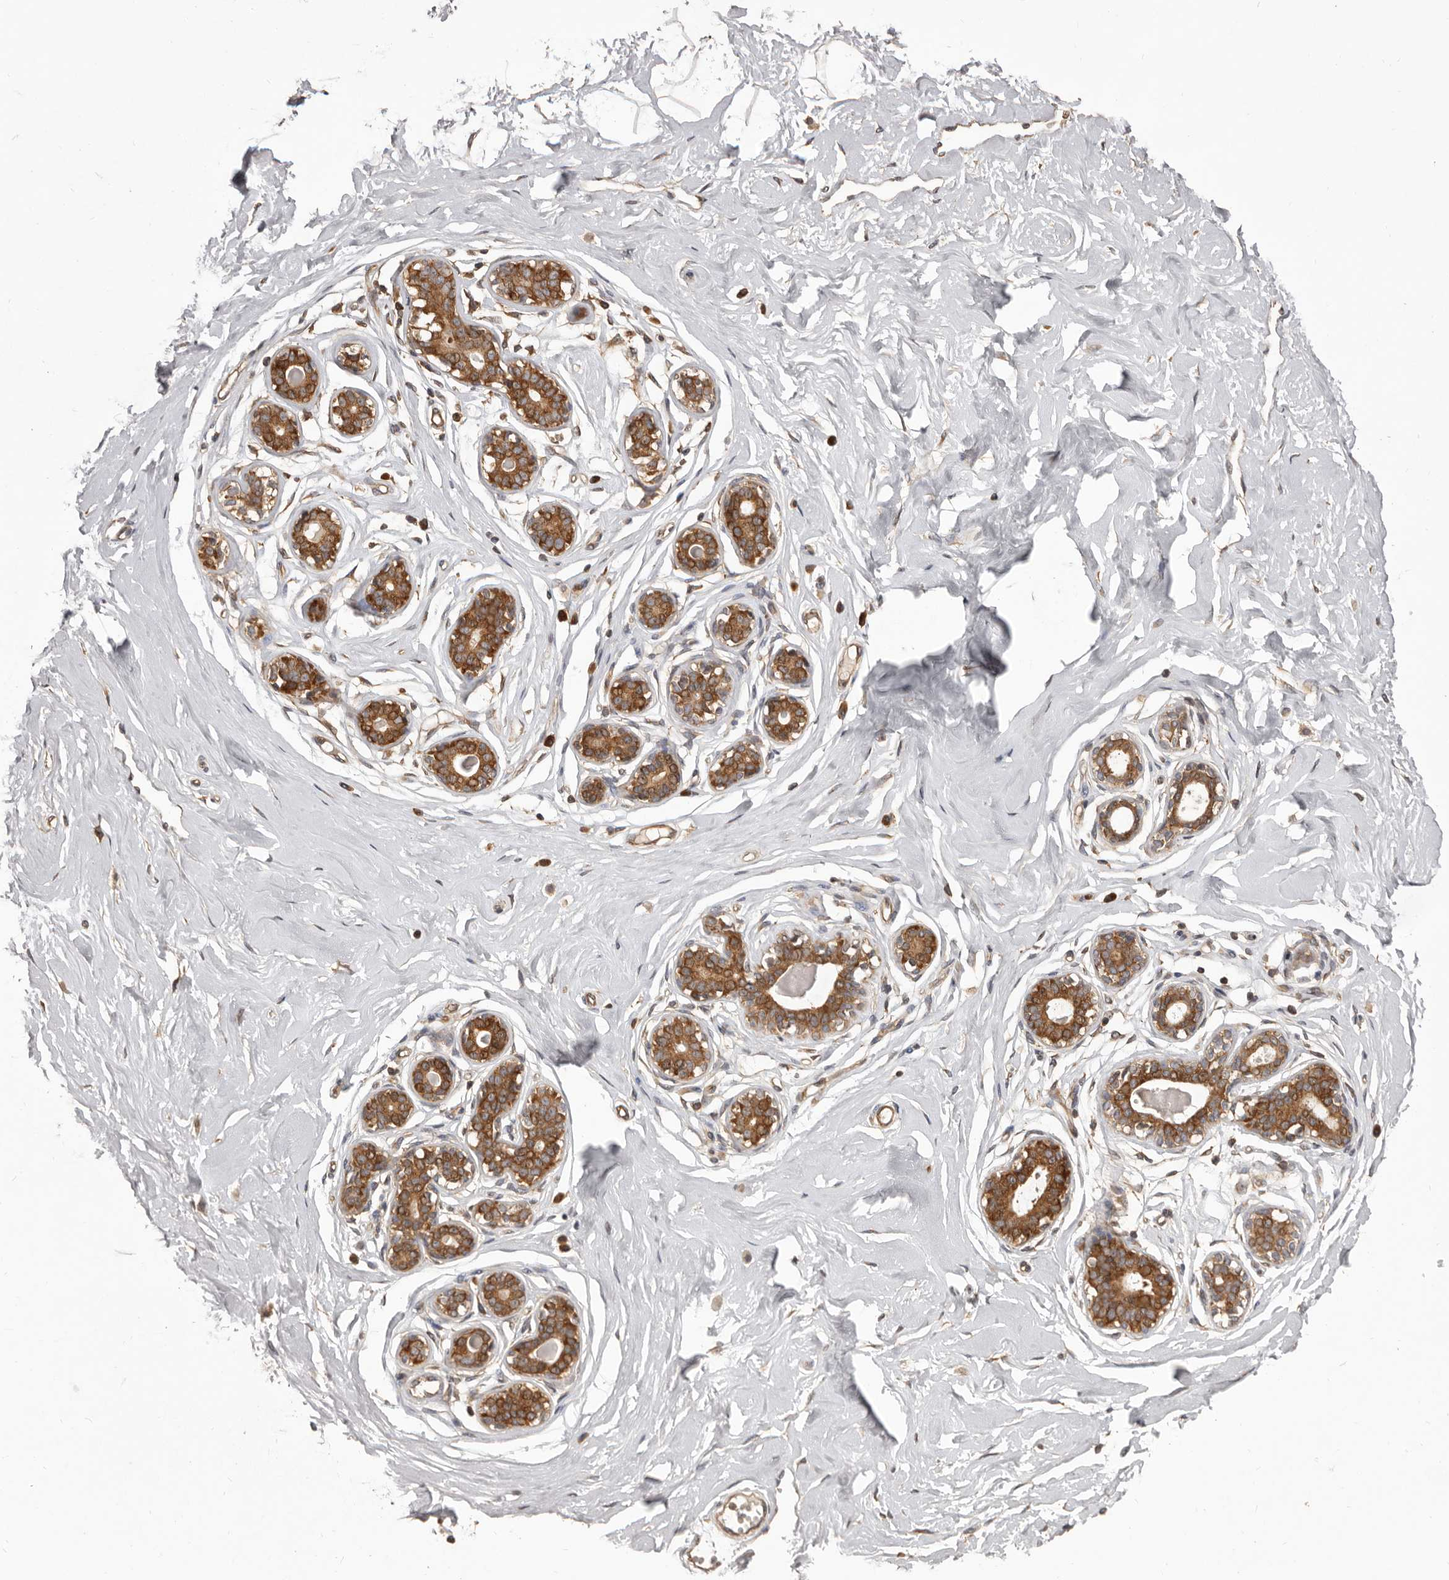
{"staining": {"intensity": "weak", "quantity": "25%-75%", "location": "cytoplasmic/membranous"}, "tissue": "breast", "cell_type": "Adipocytes", "image_type": "normal", "snomed": [{"axis": "morphology", "description": "Normal tissue, NOS"}, {"axis": "morphology", "description": "Adenoma, NOS"}, {"axis": "topography", "description": "Breast"}], "caption": "Breast stained with DAB immunohistochemistry (IHC) exhibits low levels of weak cytoplasmic/membranous expression in approximately 25%-75% of adipocytes.", "gene": "HBS1L", "patient": {"sex": "female", "age": 23}}